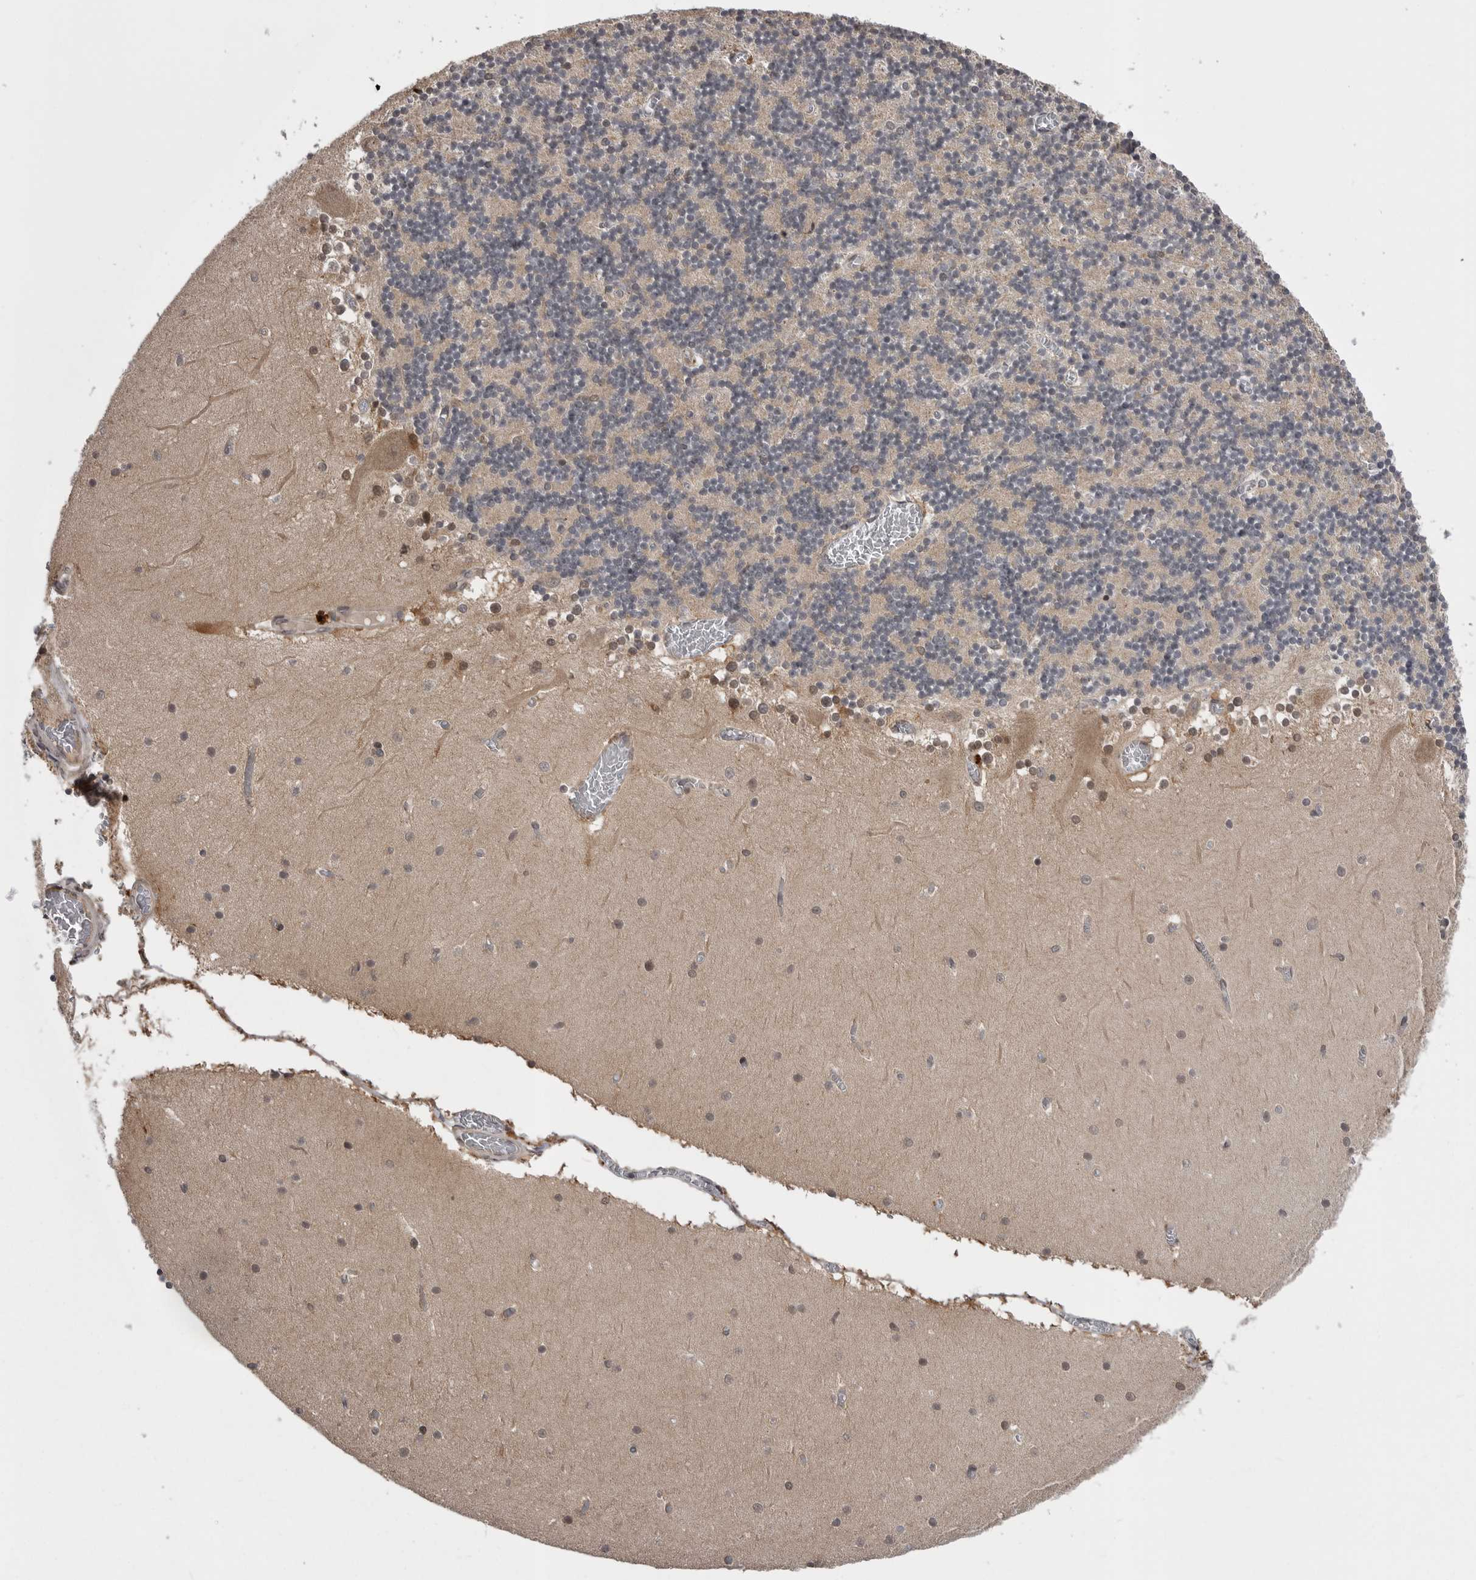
{"staining": {"intensity": "negative", "quantity": "none", "location": "none"}, "tissue": "cerebellum", "cell_type": "Cells in granular layer", "image_type": "normal", "snomed": [{"axis": "morphology", "description": "Normal tissue, NOS"}, {"axis": "topography", "description": "Cerebellum"}], "caption": "IHC histopathology image of benign human cerebellum stained for a protein (brown), which displays no positivity in cells in granular layer. (Brightfield microscopy of DAB (3,3'-diaminobenzidine) immunohistochemistry at high magnification).", "gene": "AOAH", "patient": {"sex": "female", "age": 28}}